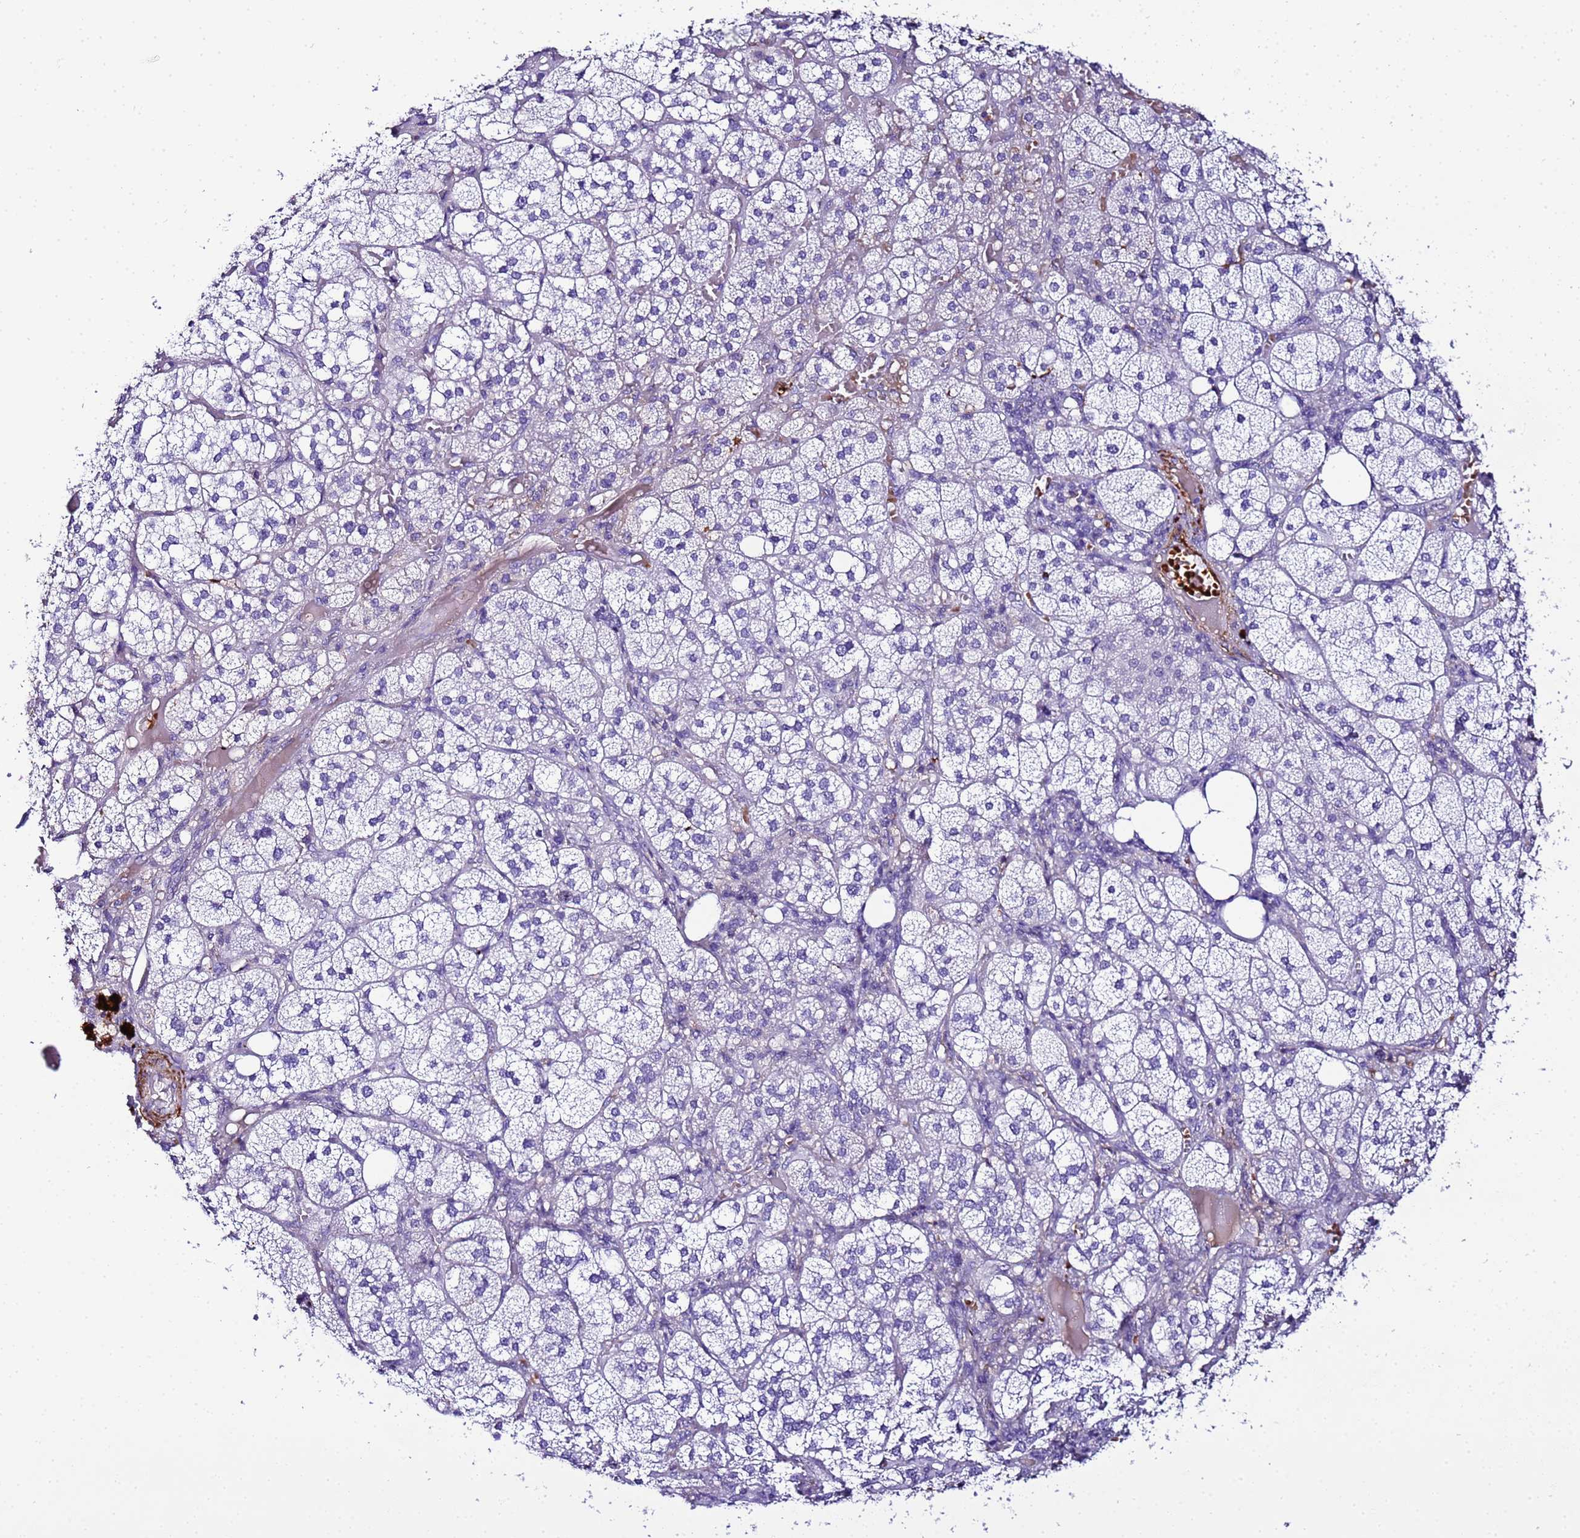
{"staining": {"intensity": "negative", "quantity": "none", "location": "none"}, "tissue": "adrenal gland", "cell_type": "Glandular cells", "image_type": "normal", "snomed": [{"axis": "morphology", "description": "Normal tissue, NOS"}, {"axis": "topography", "description": "Adrenal gland"}], "caption": "Human adrenal gland stained for a protein using immunohistochemistry displays no positivity in glandular cells.", "gene": "CFHR1", "patient": {"sex": "female", "age": 61}}